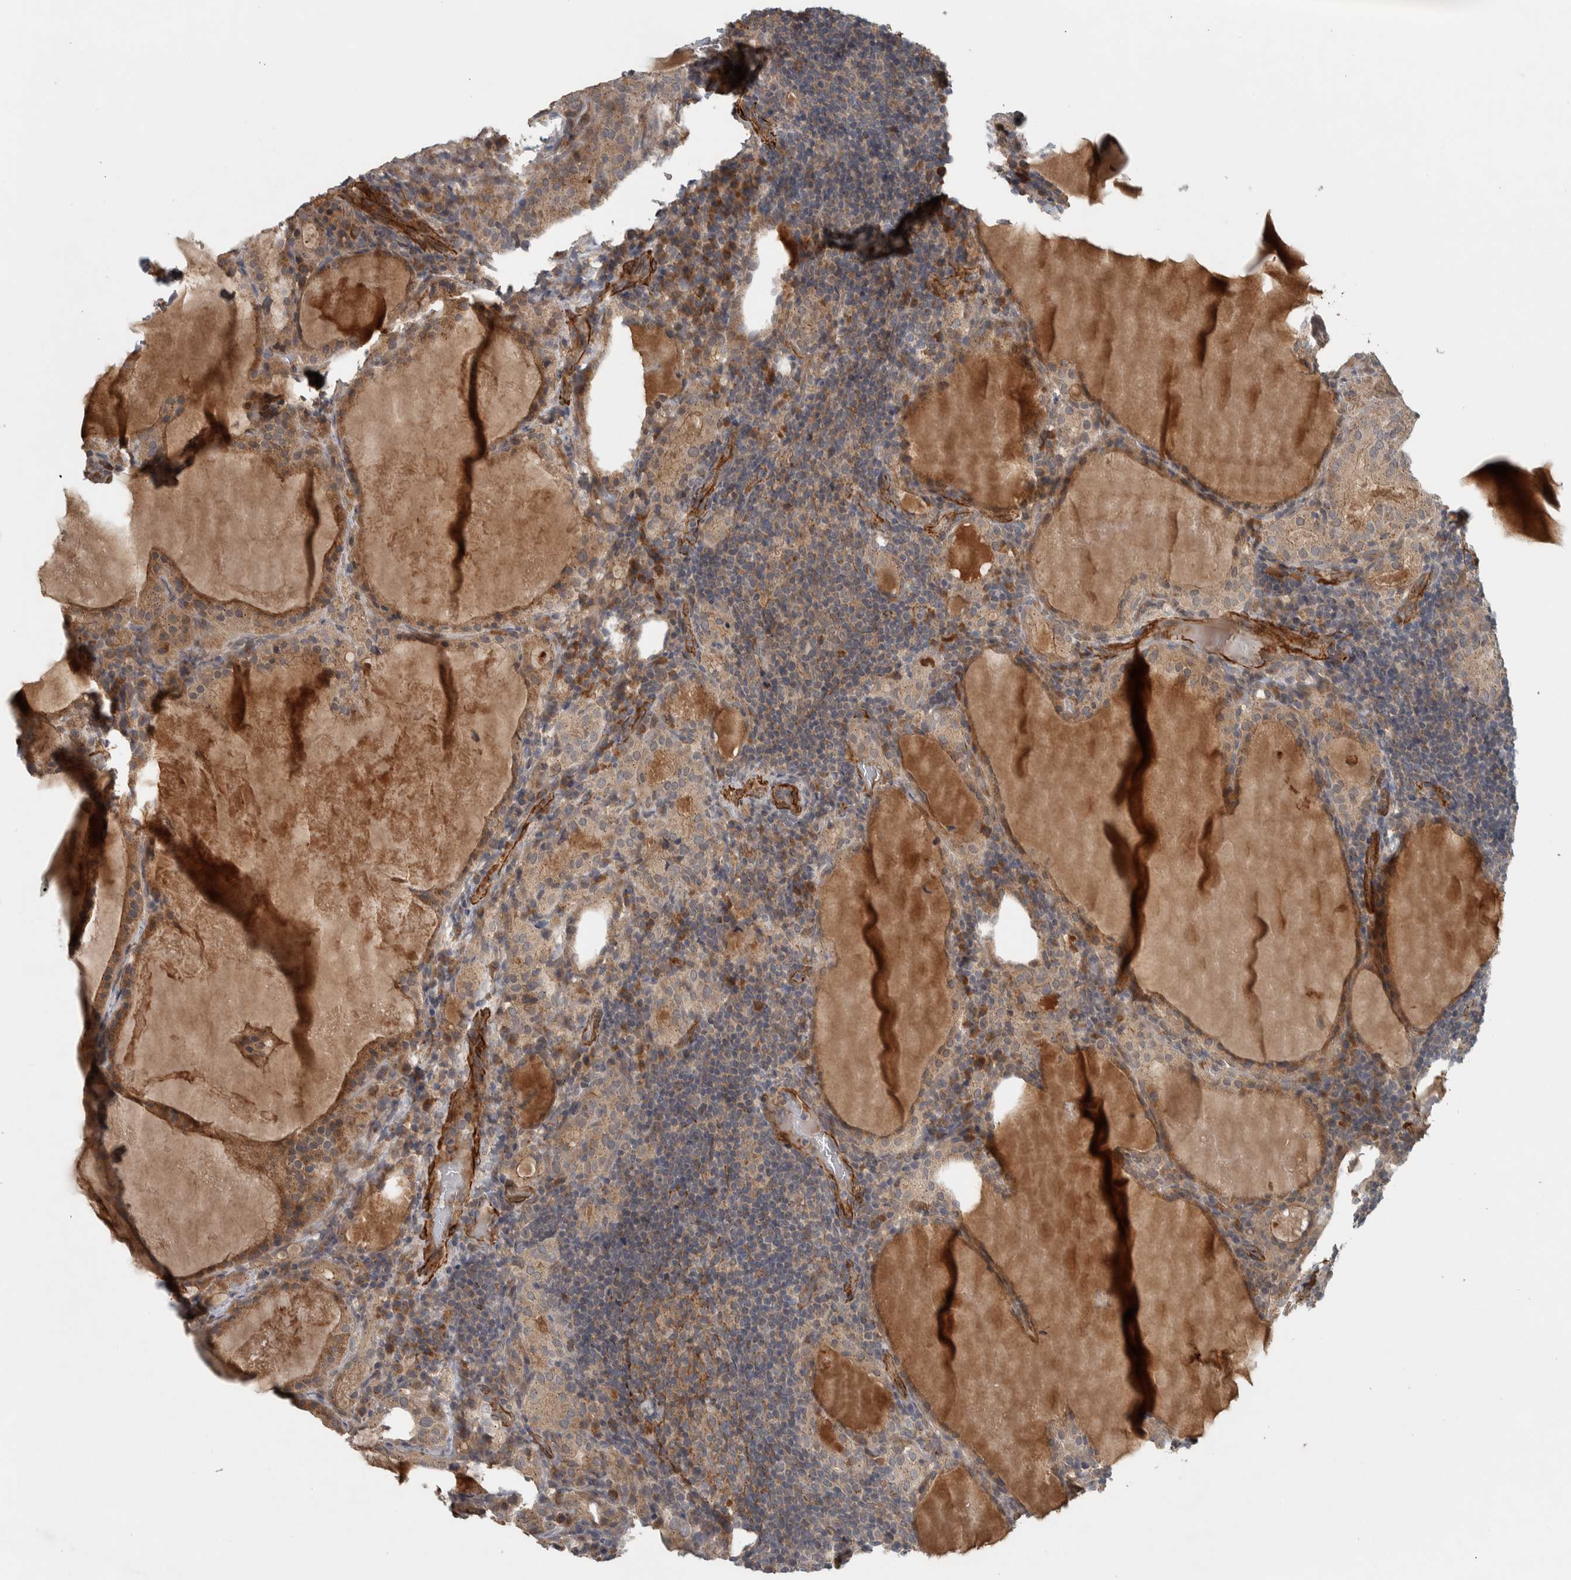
{"staining": {"intensity": "weak", "quantity": "<25%", "location": "cytoplasmic/membranous"}, "tissue": "thyroid cancer", "cell_type": "Tumor cells", "image_type": "cancer", "snomed": [{"axis": "morphology", "description": "Papillary adenocarcinoma, NOS"}, {"axis": "topography", "description": "Thyroid gland"}], "caption": "Tumor cells show no significant protein positivity in papillary adenocarcinoma (thyroid).", "gene": "LBHD1", "patient": {"sex": "female", "age": 42}}